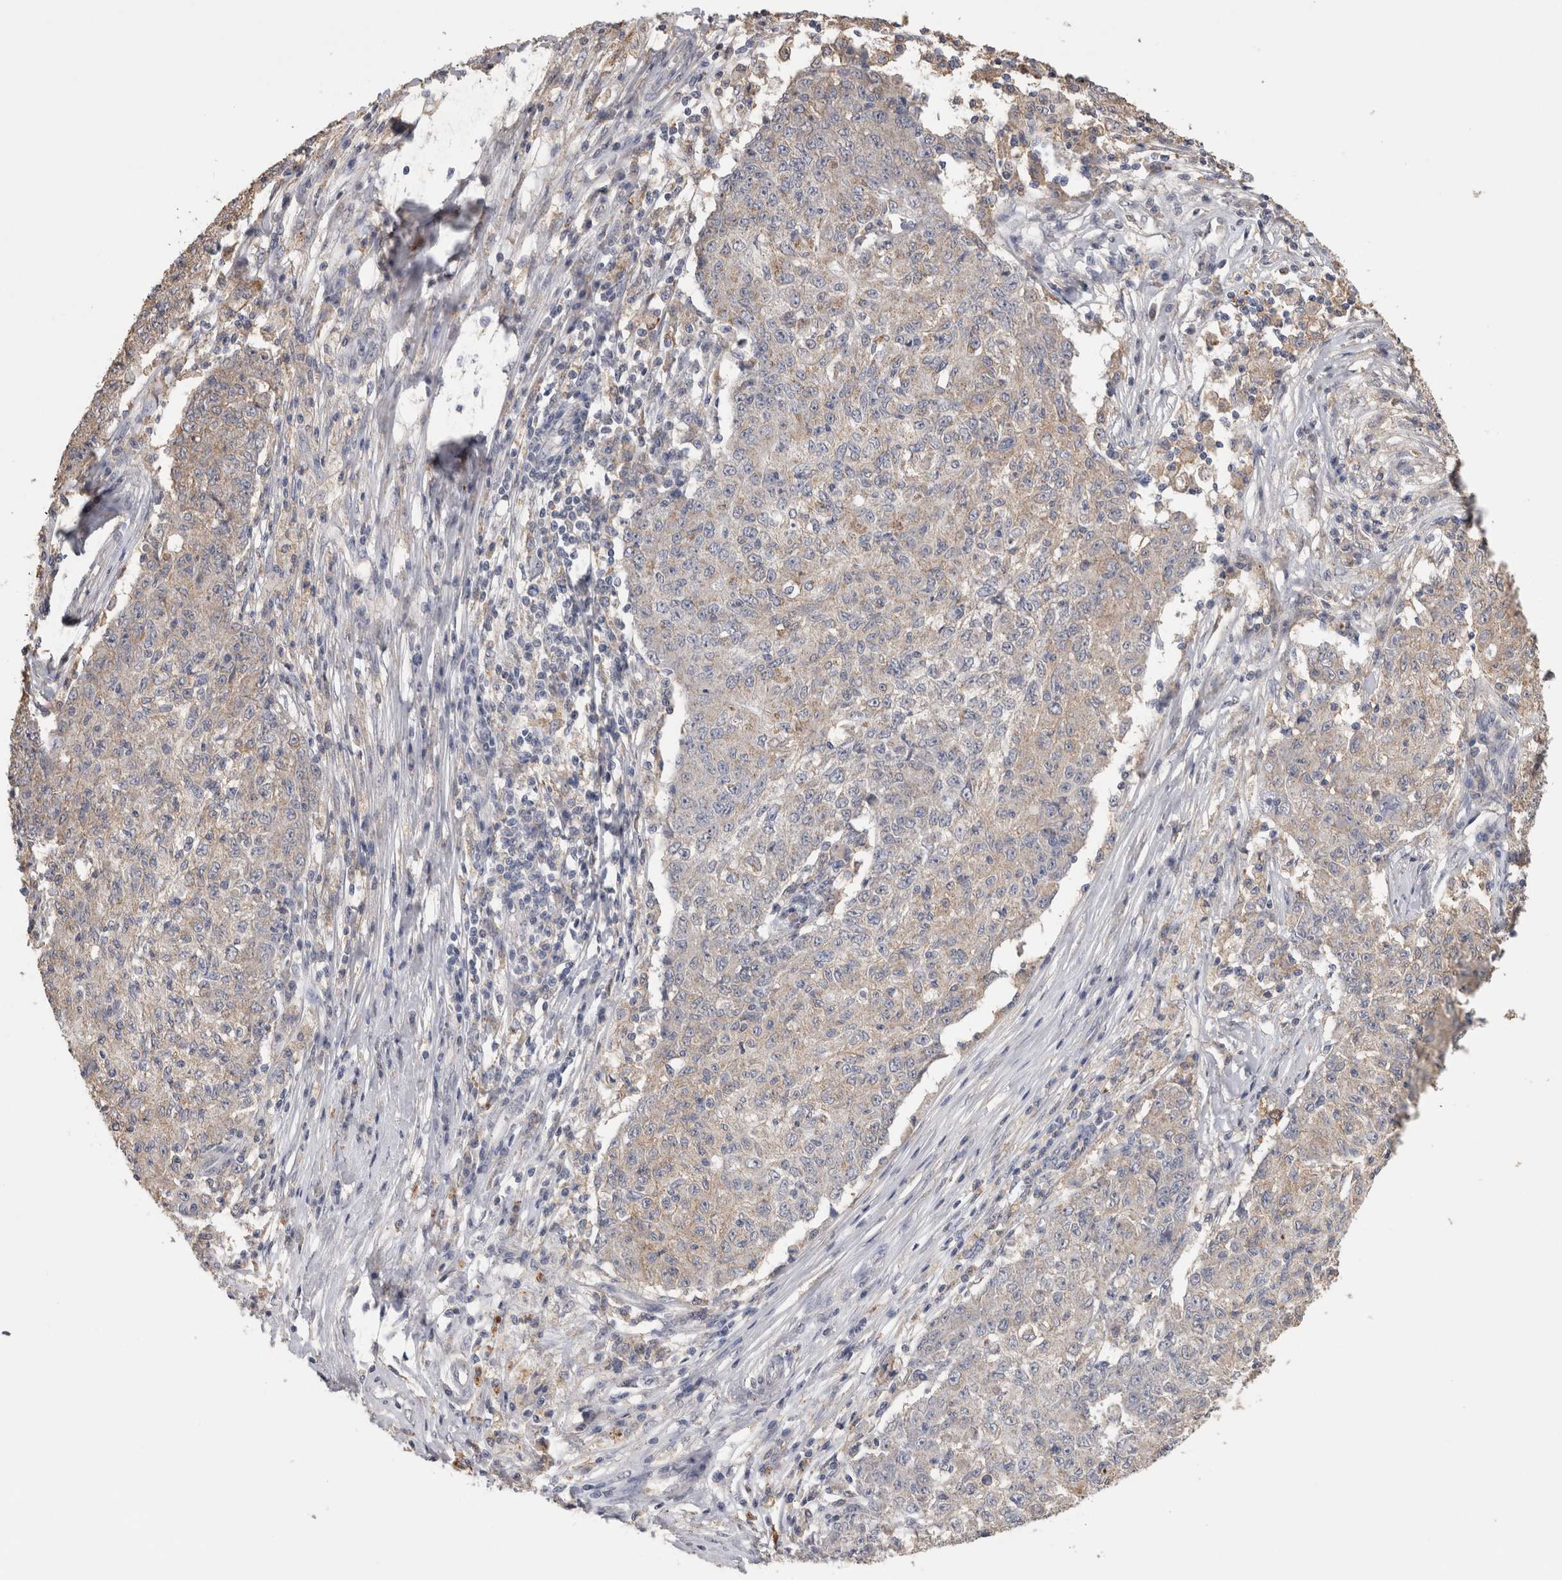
{"staining": {"intensity": "weak", "quantity": "<25%", "location": "cytoplasmic/membranous"}, "tissue": "ovarian cancer", "cell_type": "Tumor cells", "image_type": "cancer", "snomed": [{"axis": "morphology", "description": "Carcinoma, endometroid"}, {"axis": "topography", "description": "Ovary"}], "caption": "DAB (3,3'-diaminobenzidine) immunohistochemical staining of ovarian cancer demonstrates no significant expression in tumor cells.", "gene": "CNTFR", "patient": {"sex": "female", "age": 42}}